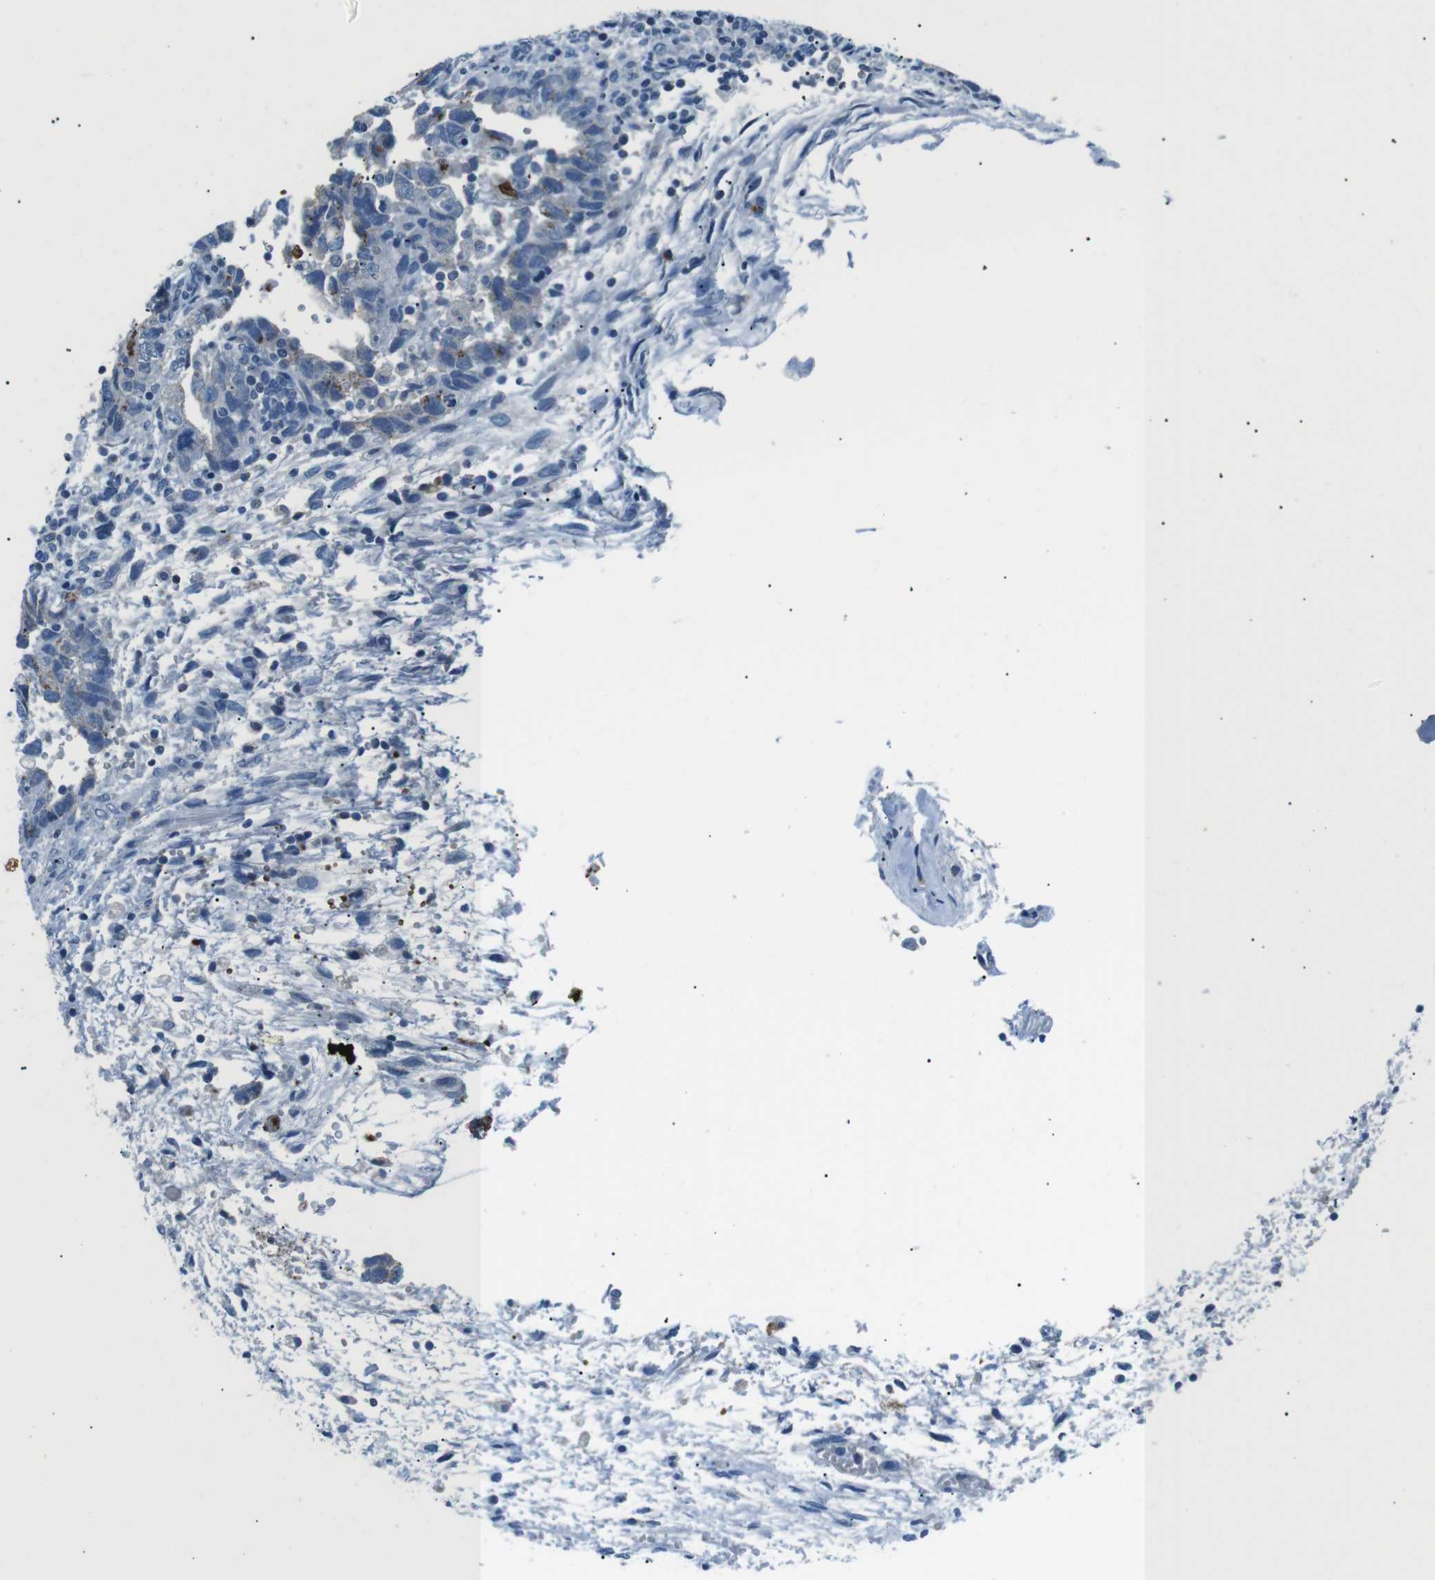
{"staining": {"intensity": "moderate", "quantity": "<25%", "location": "cytoplasmic/membranous"}, "tissue": "testis cancer", "cell_type": "Tumor cells", "image_type": "cancer", "snomed": [{"axis": "morphology", "description": "Carcinoma, Embryonal, NOS"}, {"axis": "topography", "description": "Testis"}], "caption": "There is low levels of moderate cytoplasmic/membranous expression in tumor cells of testis embryonal carcinoma, as demonstrated by immunohistochemical staining (brown color).", "gene": "ST6GAL1", "patient": {"sex": "male", "age": 36}}